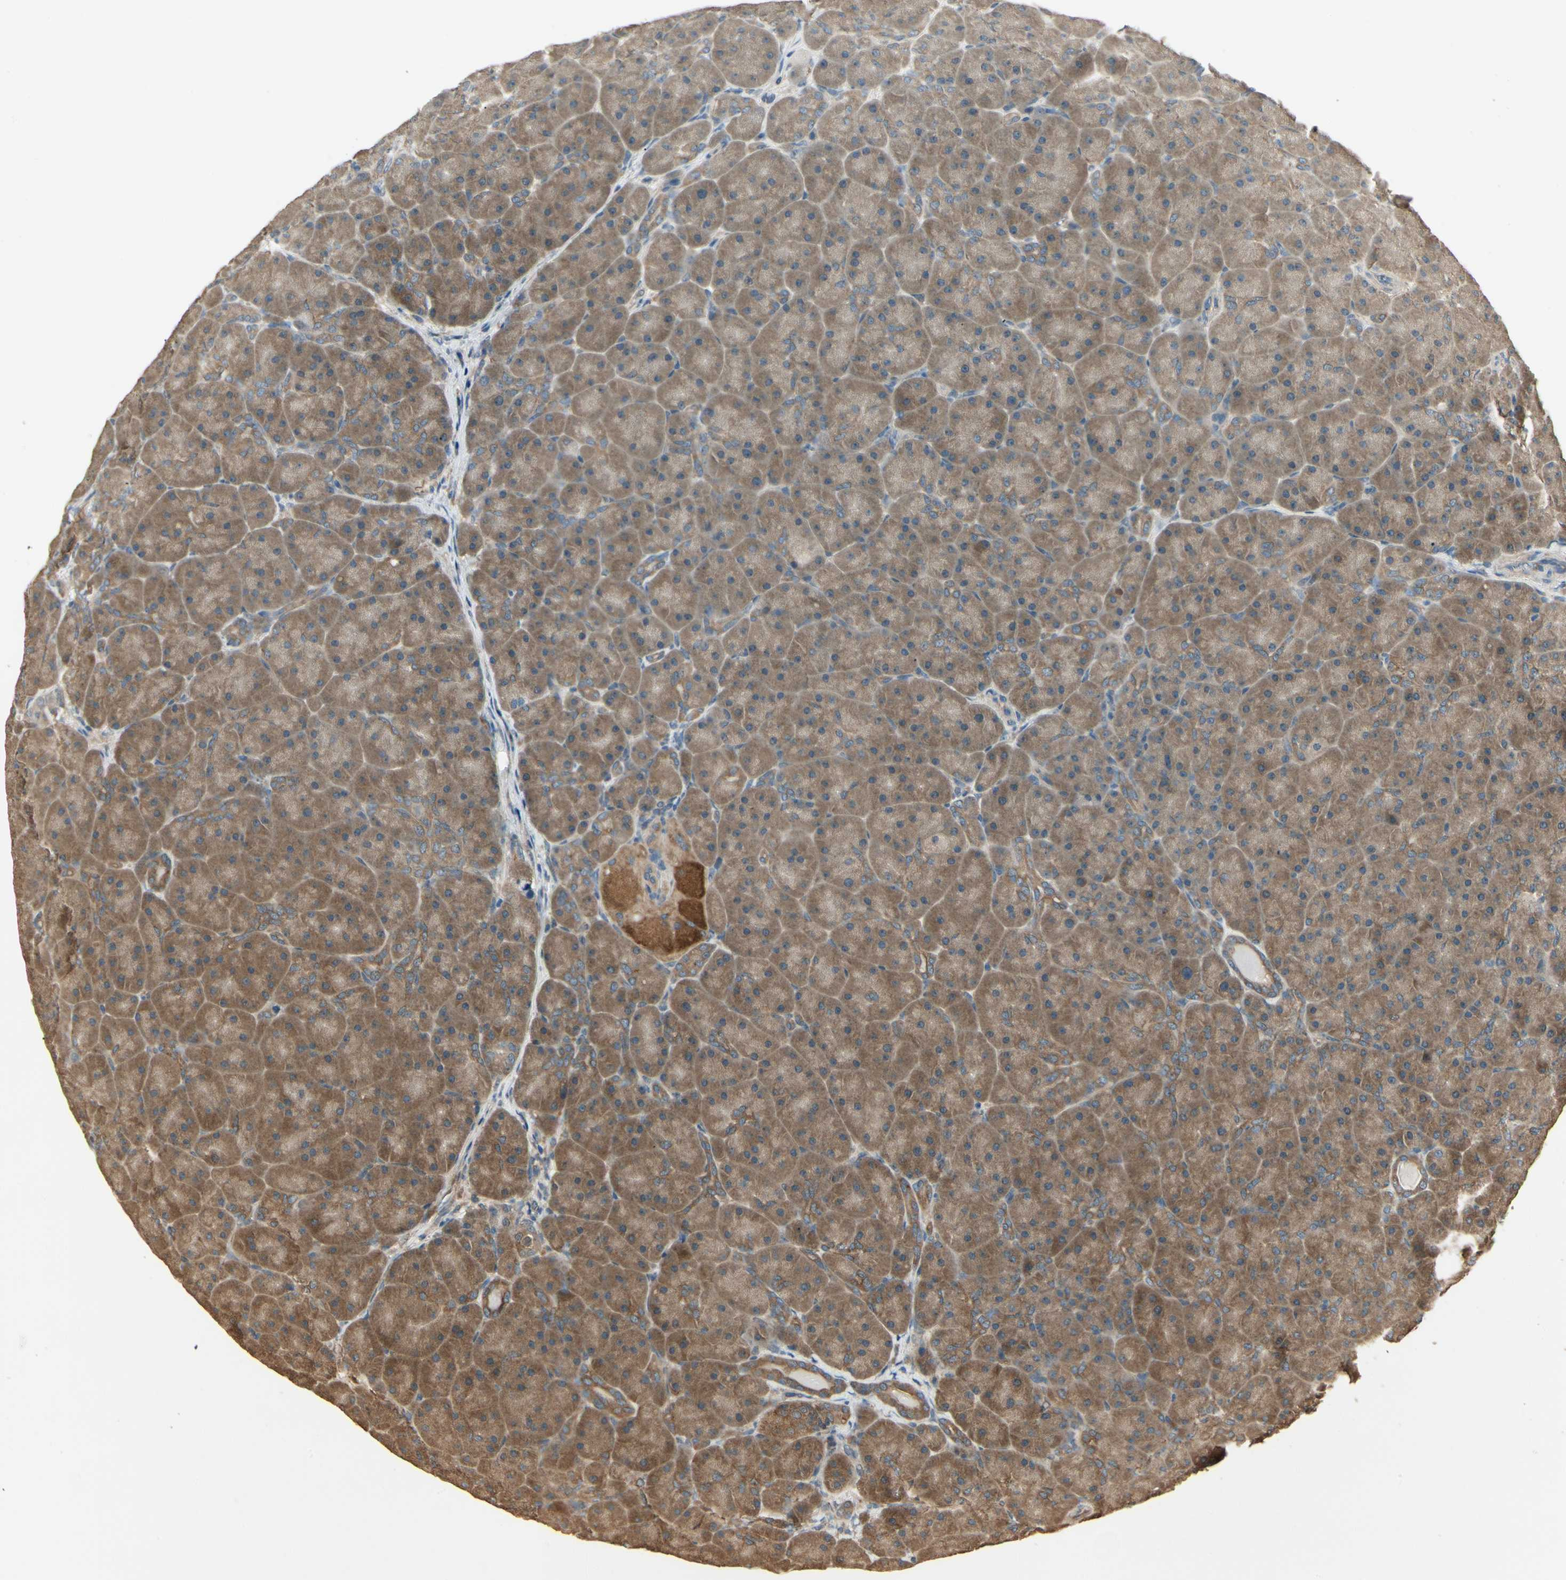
{"staining": {"intensity": "strong", "quantity": ">75%", "location": "cytoplasmic/membranous"}, "tissue": "pancreas", "cell_type": "Exocrine glandular cells", "image_type": "normal", "snomed": [{"axis": "morphology", "description": "Normal tissue, NOS"}, {"axis": "topography", "description": "Pancreas"}], "caption": "Strong cytoplasmic/membranous protein staining is identified in about >75% of exocrine glandular cells in pancreas. (DAB IHC, brown staining for protein, blue staining for nuclei).", "gene": "CCT7", "patient": {"sex": "male", "age": 66}}